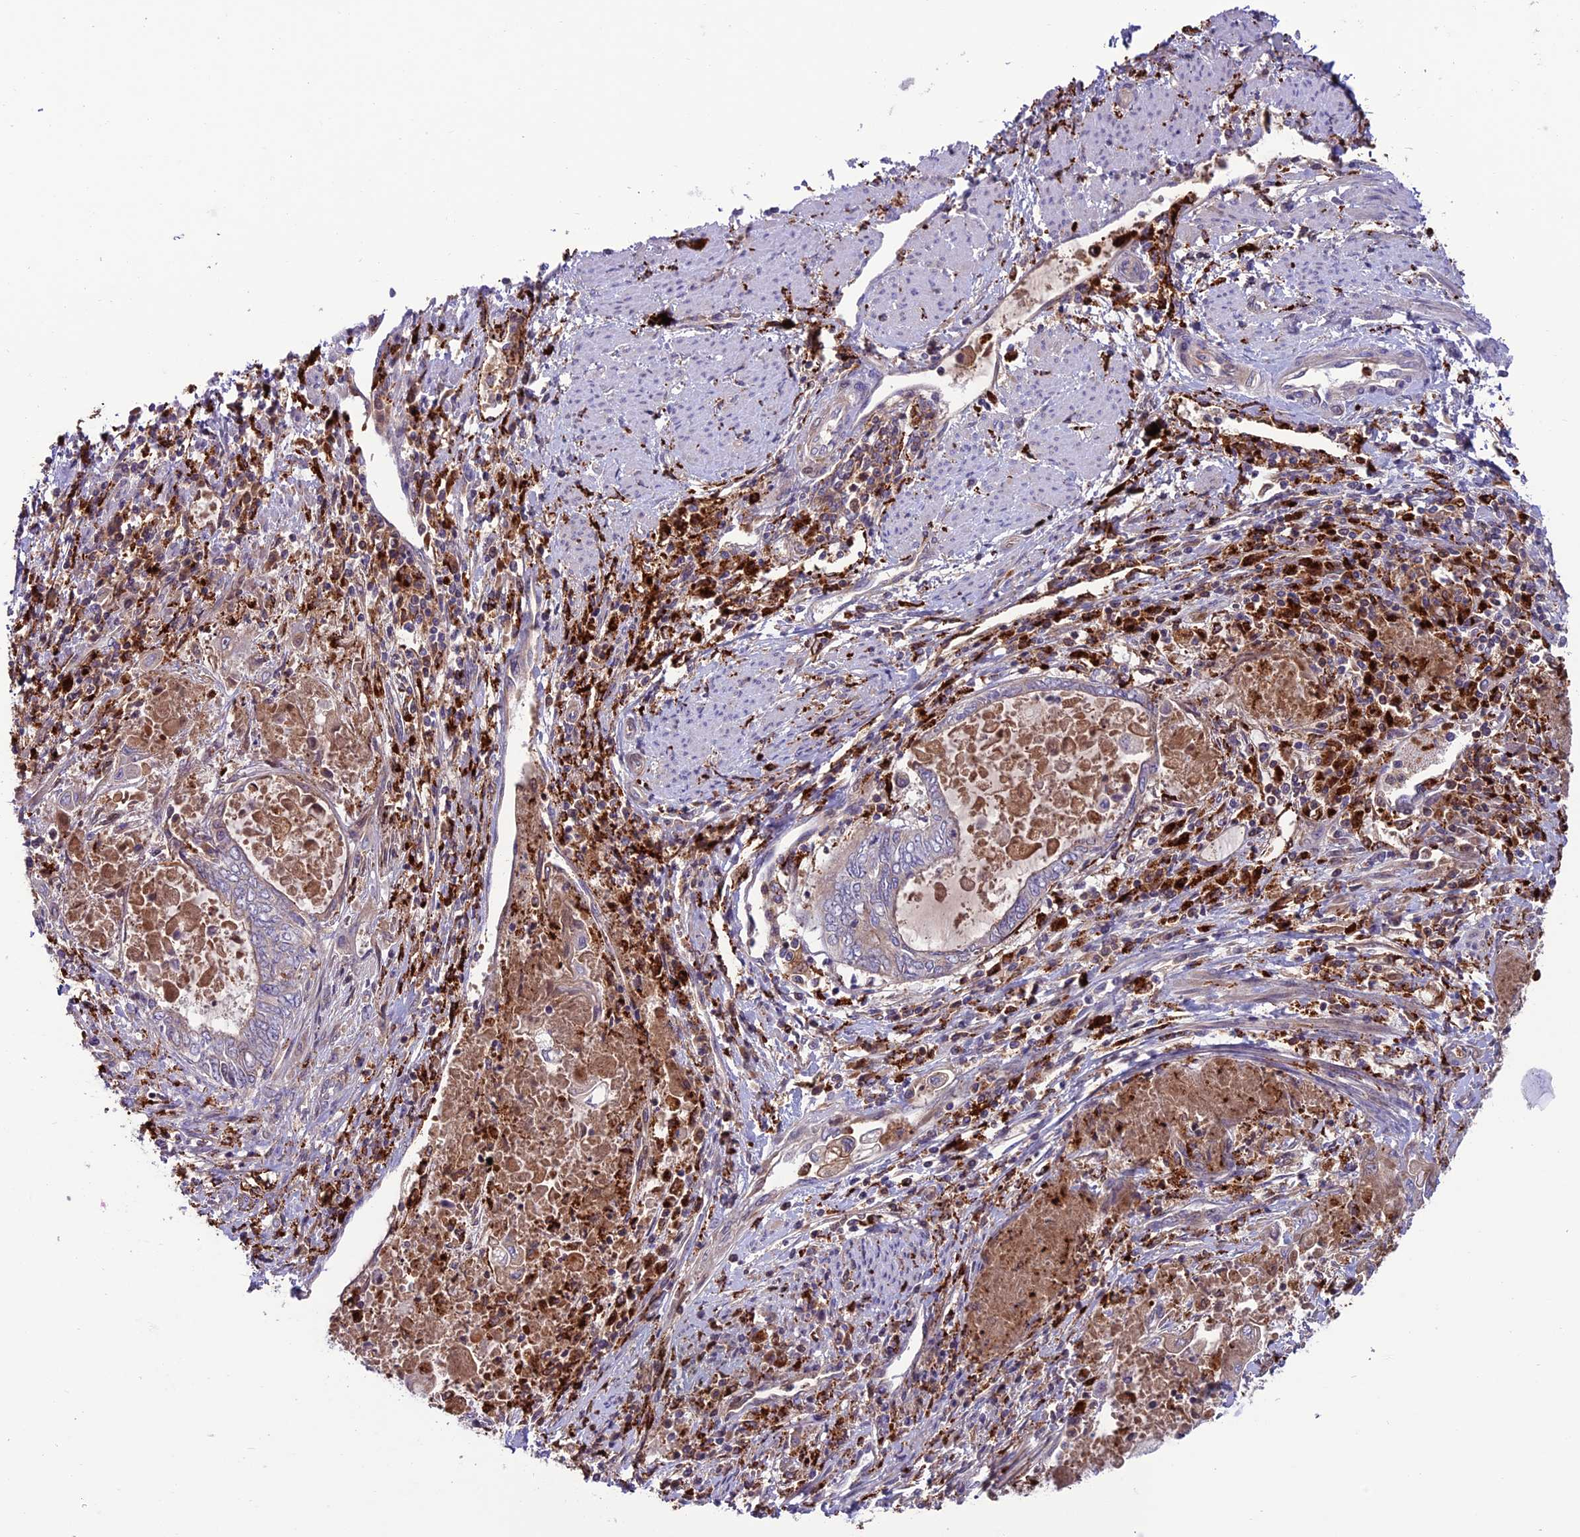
{"staining": {"intensity": "negative", "quantity": "none", "location": "none"}, "tissue": "endometrial cancer", "cell_type": "Tumor cells", "image_type": "cancer", "snomed": [{"axis": "morphology", "description": "Adenocarcinoma, NOS"}, {"axis": "topography", "description": "Uterus"}, {"axis": "topography", "description": "Endometrium"}], "caption": "Micrograph shows no protein staining in tumor cells of adenocarcinoma (endometrial) tissue.", "gene": "ARHGEF18", "patient": {"sex": "female", "age": 70}}